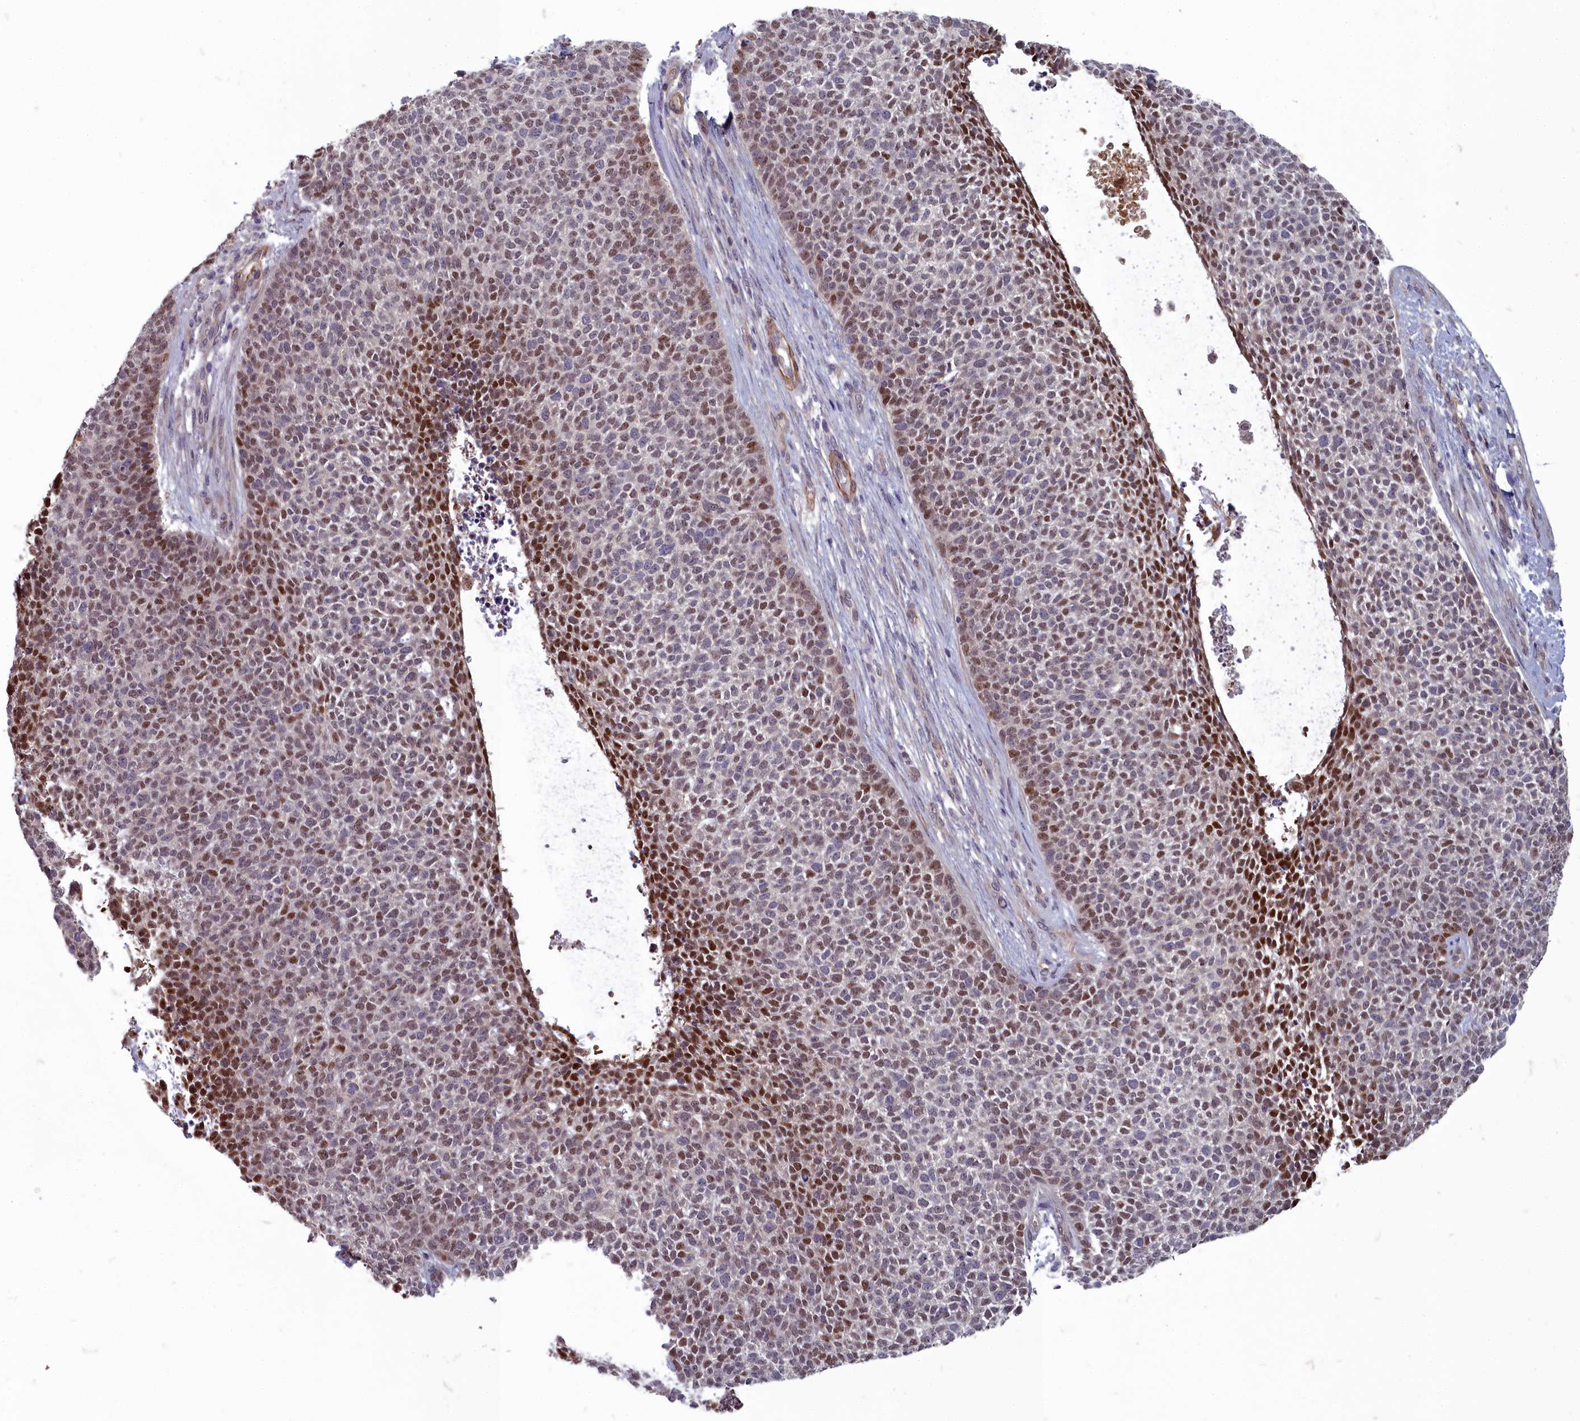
{"staining": {"intensity": "moderate", "quantity": "25%-75%", "location": "nuclear"}, "tissue": "skin cancer", "cell_type": "Tumor cells", "image_type": "cancer", "snomed": [{"axis": "morphology", "description": "Basal cell carcinoma"}, {"axis": "topography", "description": "Skin"}], "caption": "This image exhibits basal cell carcinoma (skin) stained with immunohistochemistry to label a protein in brown. The nuclear of tumor cells show moderate positivity for the protein. Nuclei are counter-stained blue.", "gene": "ZNF626", "patient": {"sex": "female", "age": 84}}